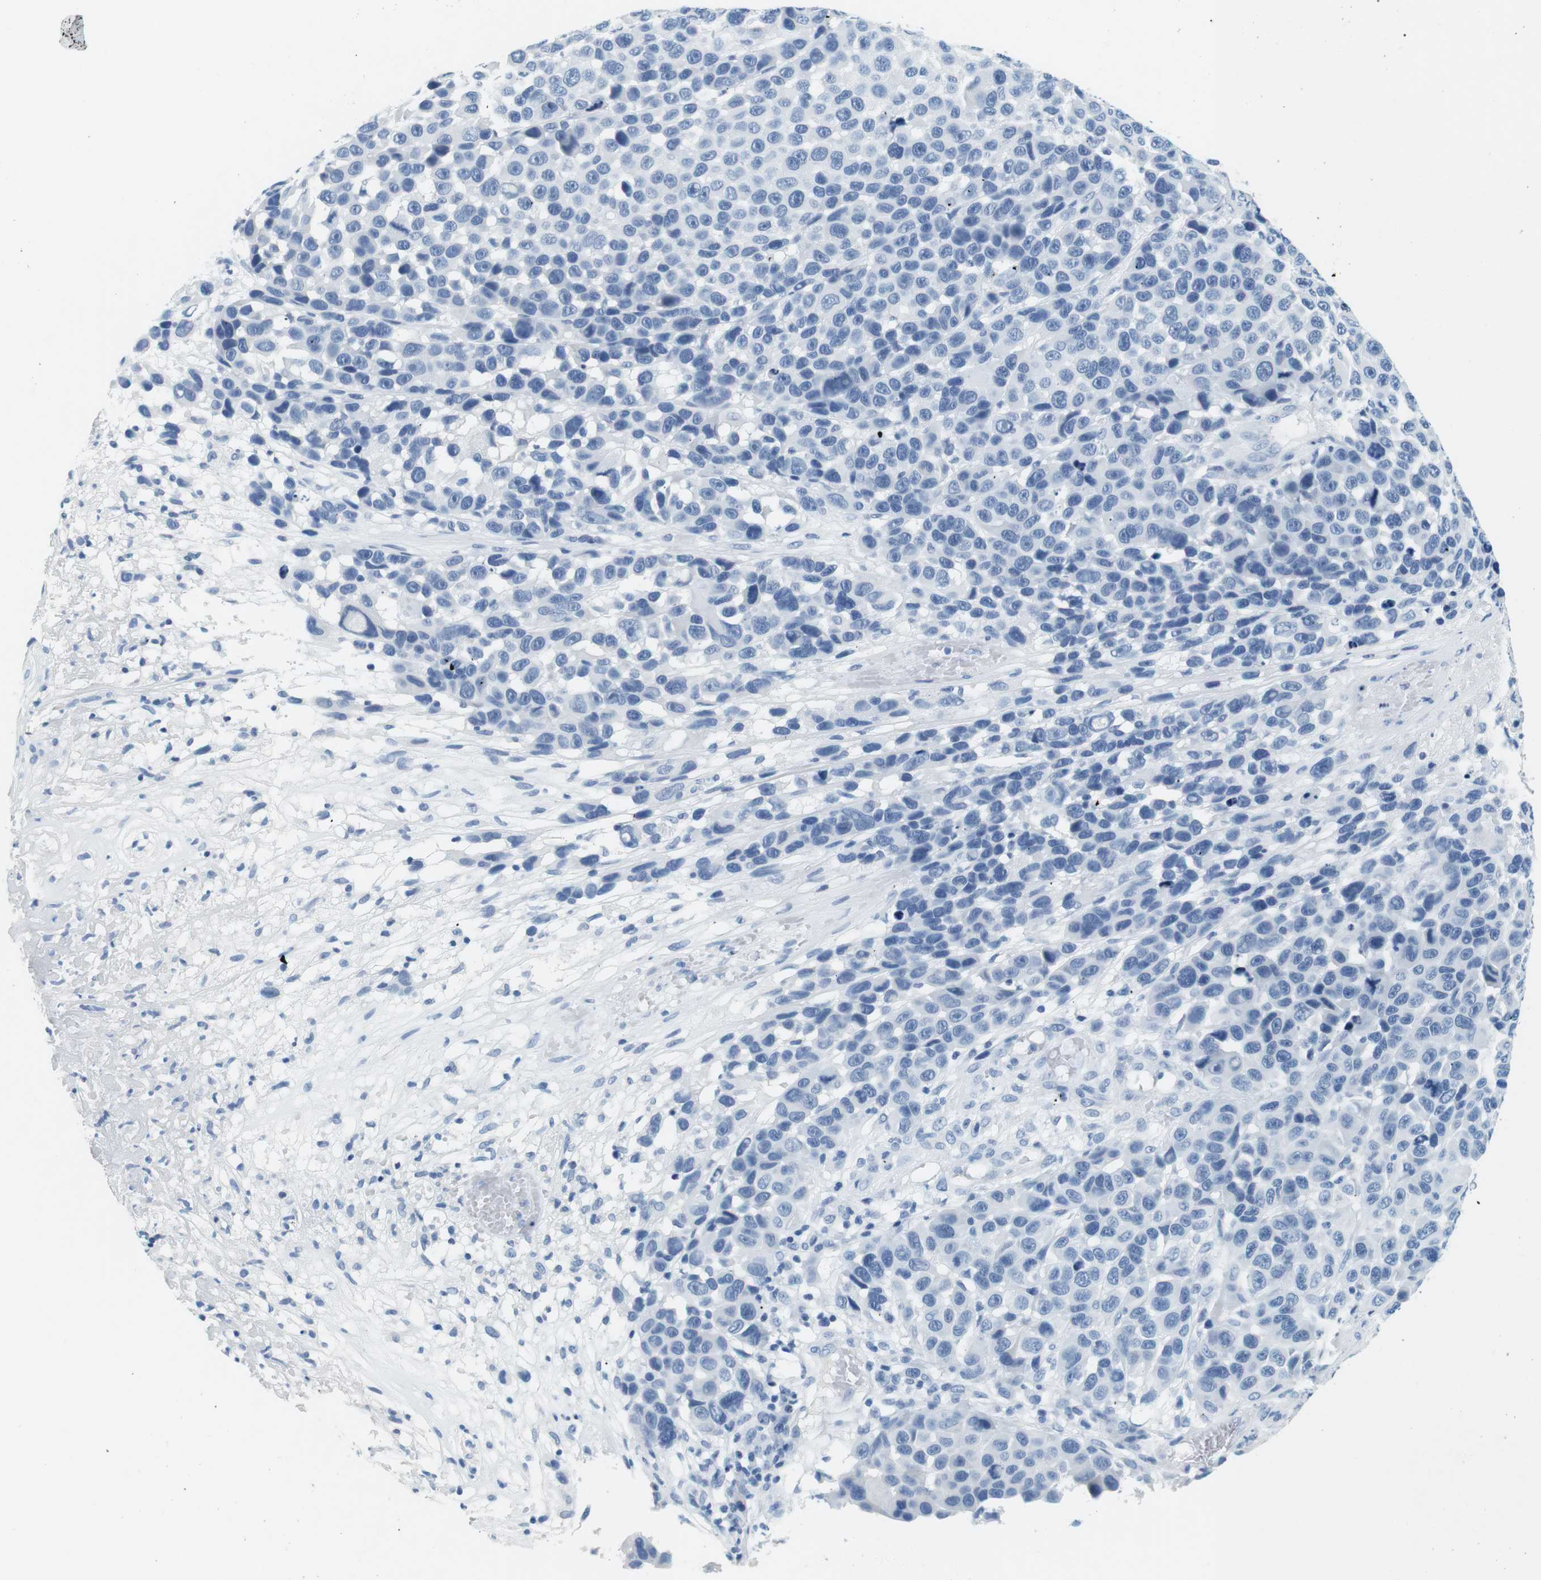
{"staining": {"intensity": "negative", "quantity": "none", "location": "none"}, "tissue": "melanoma", "cell_type": "Tumor cells", "image_type": "cancer", "snomed": [{"axis": "morphology", "description": "Malignant melanoma, NOS"}, {"axis": "topography", "description": "Skin"}], "caption": "This is an IHC histopathology image of melanoma. There is no positivity in tumor cells.", "gene": "CYP2C9", "patient": {"sex": "male", "age": 53}}